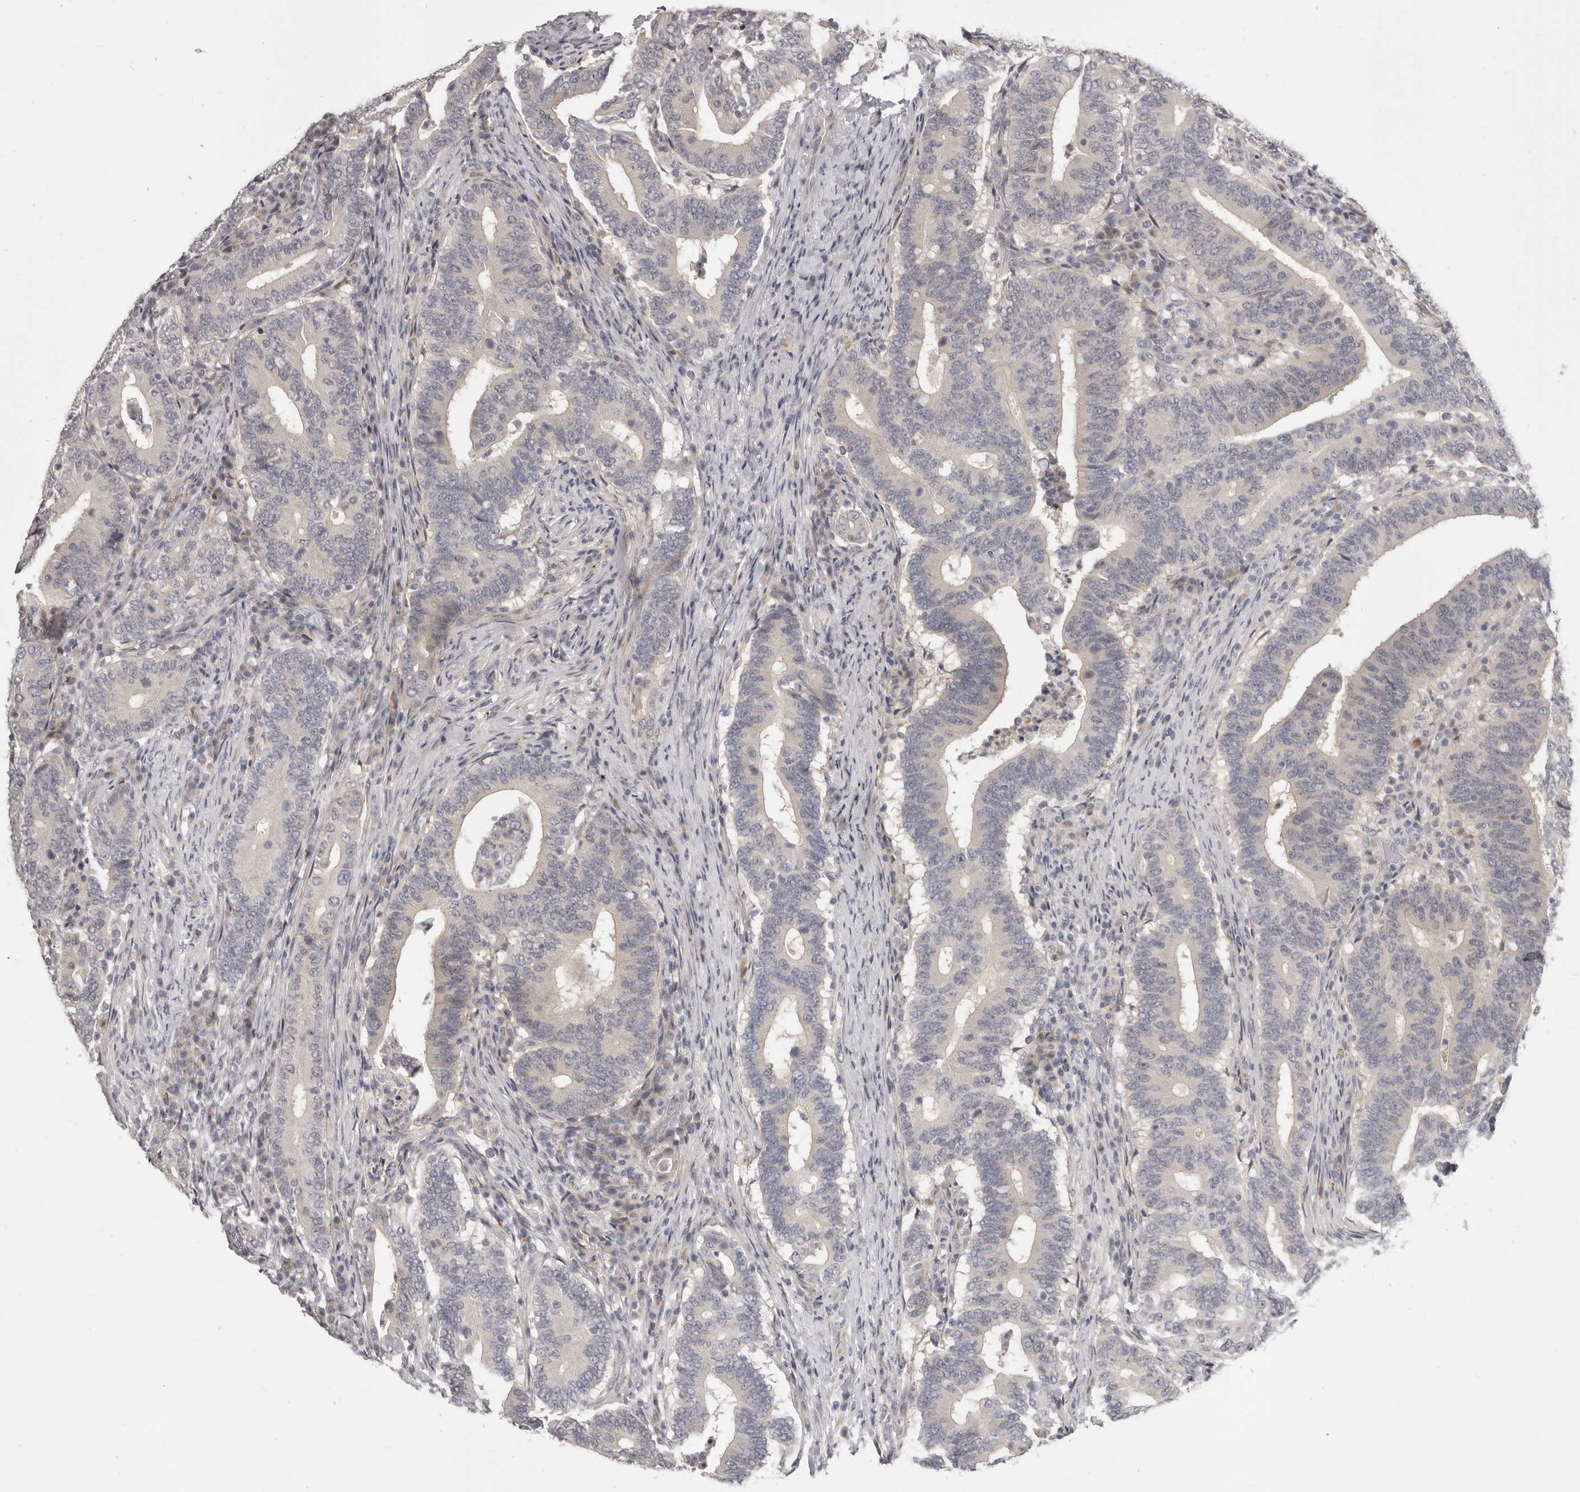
{"staining": {"intensity": "negative", "quantity": "none", "location": "none"}, "tissue": "colorectal cancer", "cell_type": "Tumor cells", "image_type": "cancer", "snomed": [{"axis": "morphology", "description": "Adenocarcinoma, NOS"}, {"axis": "topography", "description": "Colon"}], "caption": "This is an IHC photomicrograph of human colorectal adenocarcinoma. There is no staining in tumor cells.", "gene": "OTUD3", "patient": {"sex": "female", "age": 66}}